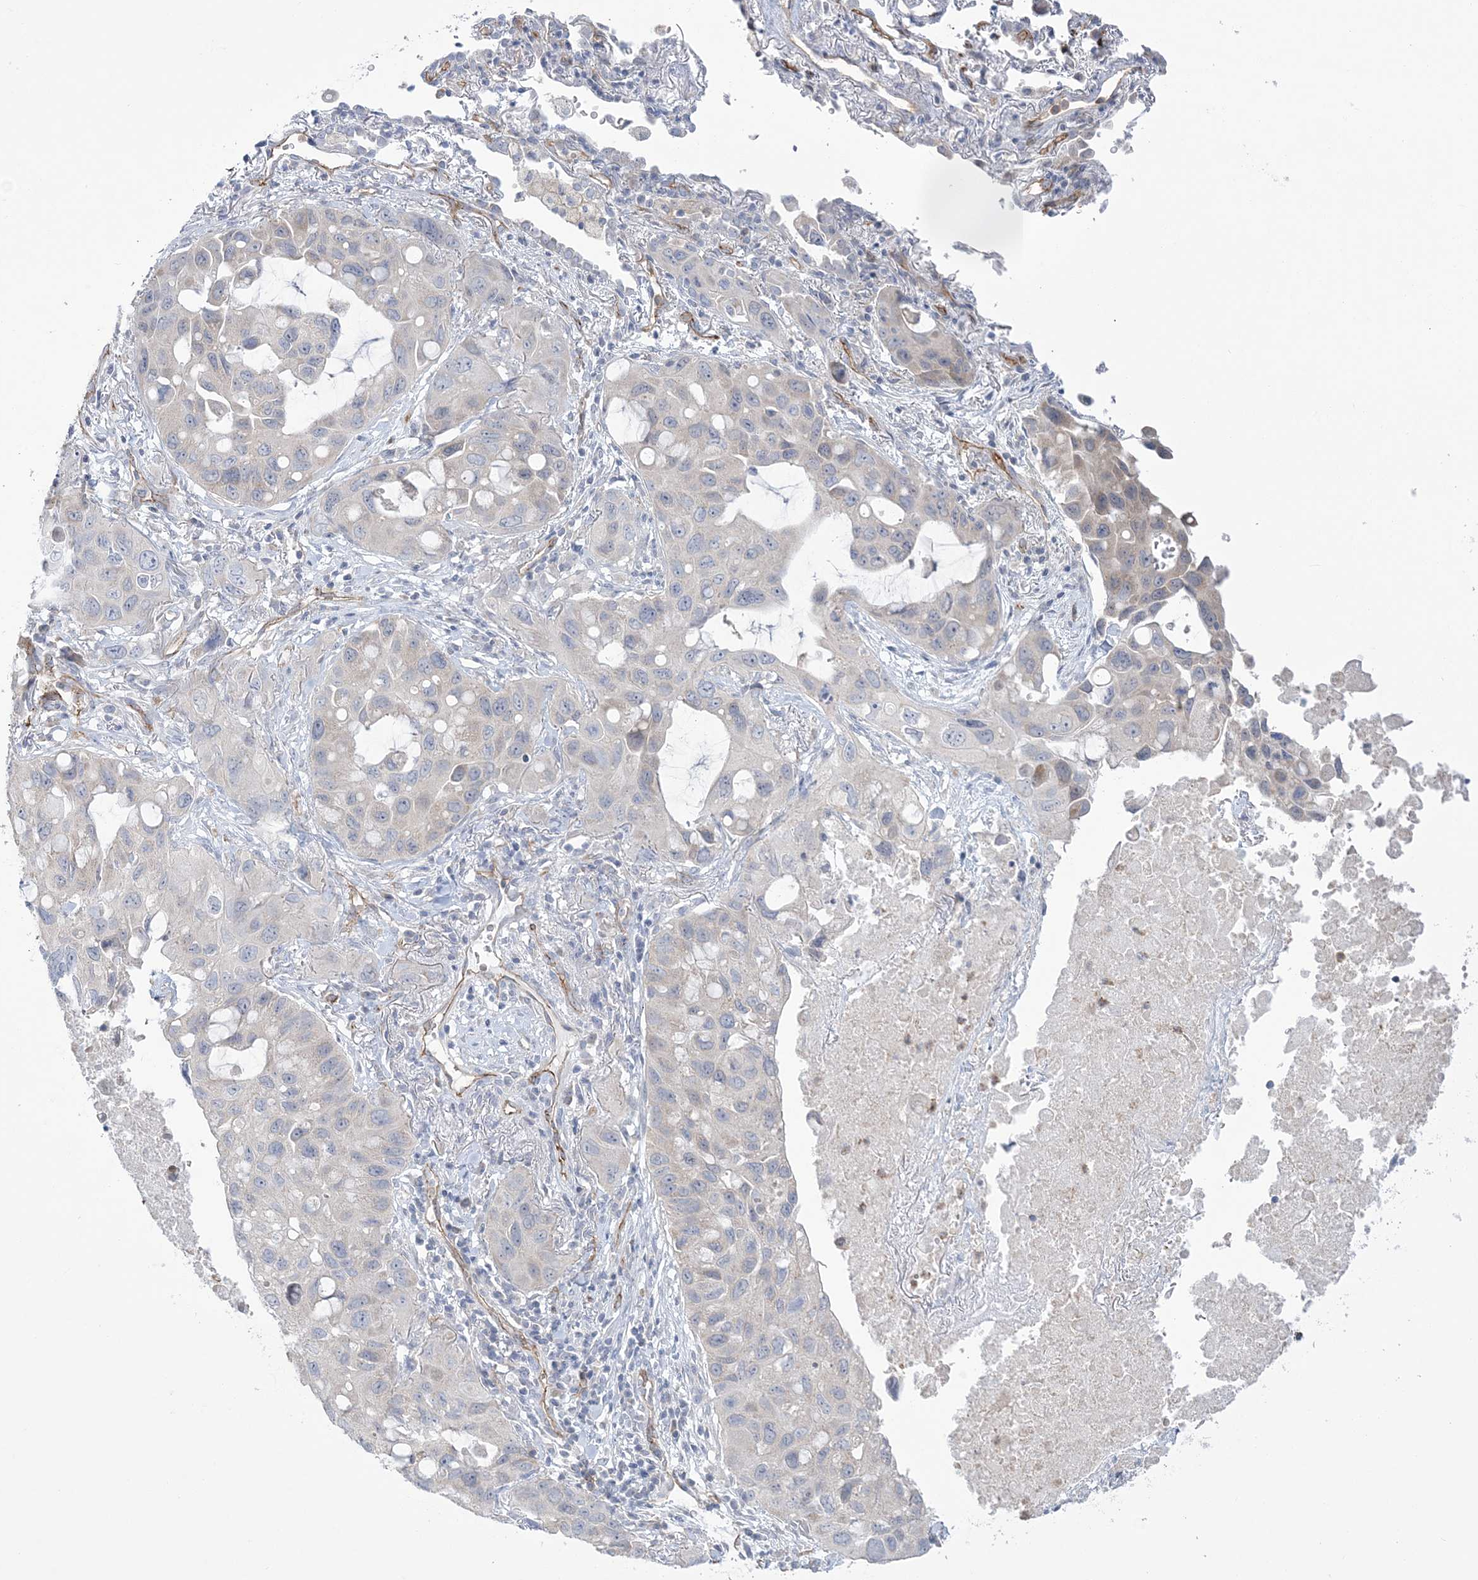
{"staining": {"intensity": "negative", "quantity": "none", "location": "none"}, "tissue": "lung cancer", "cell_type": "Tumor cells", "image_type": "cancer", "snomed": [{"axis": "morphology", "description": "Squamous cell carcinoma, NOS"}, {"axis": "topography", "description": "Lung"}], "caption": "Lung squamous cell carcinoma stained for a protein using immunohistochemistry (IHC) reveals no staining tumor cells.", "gene": "FARSB", "patient": {"sex": "female", "age": 73}}